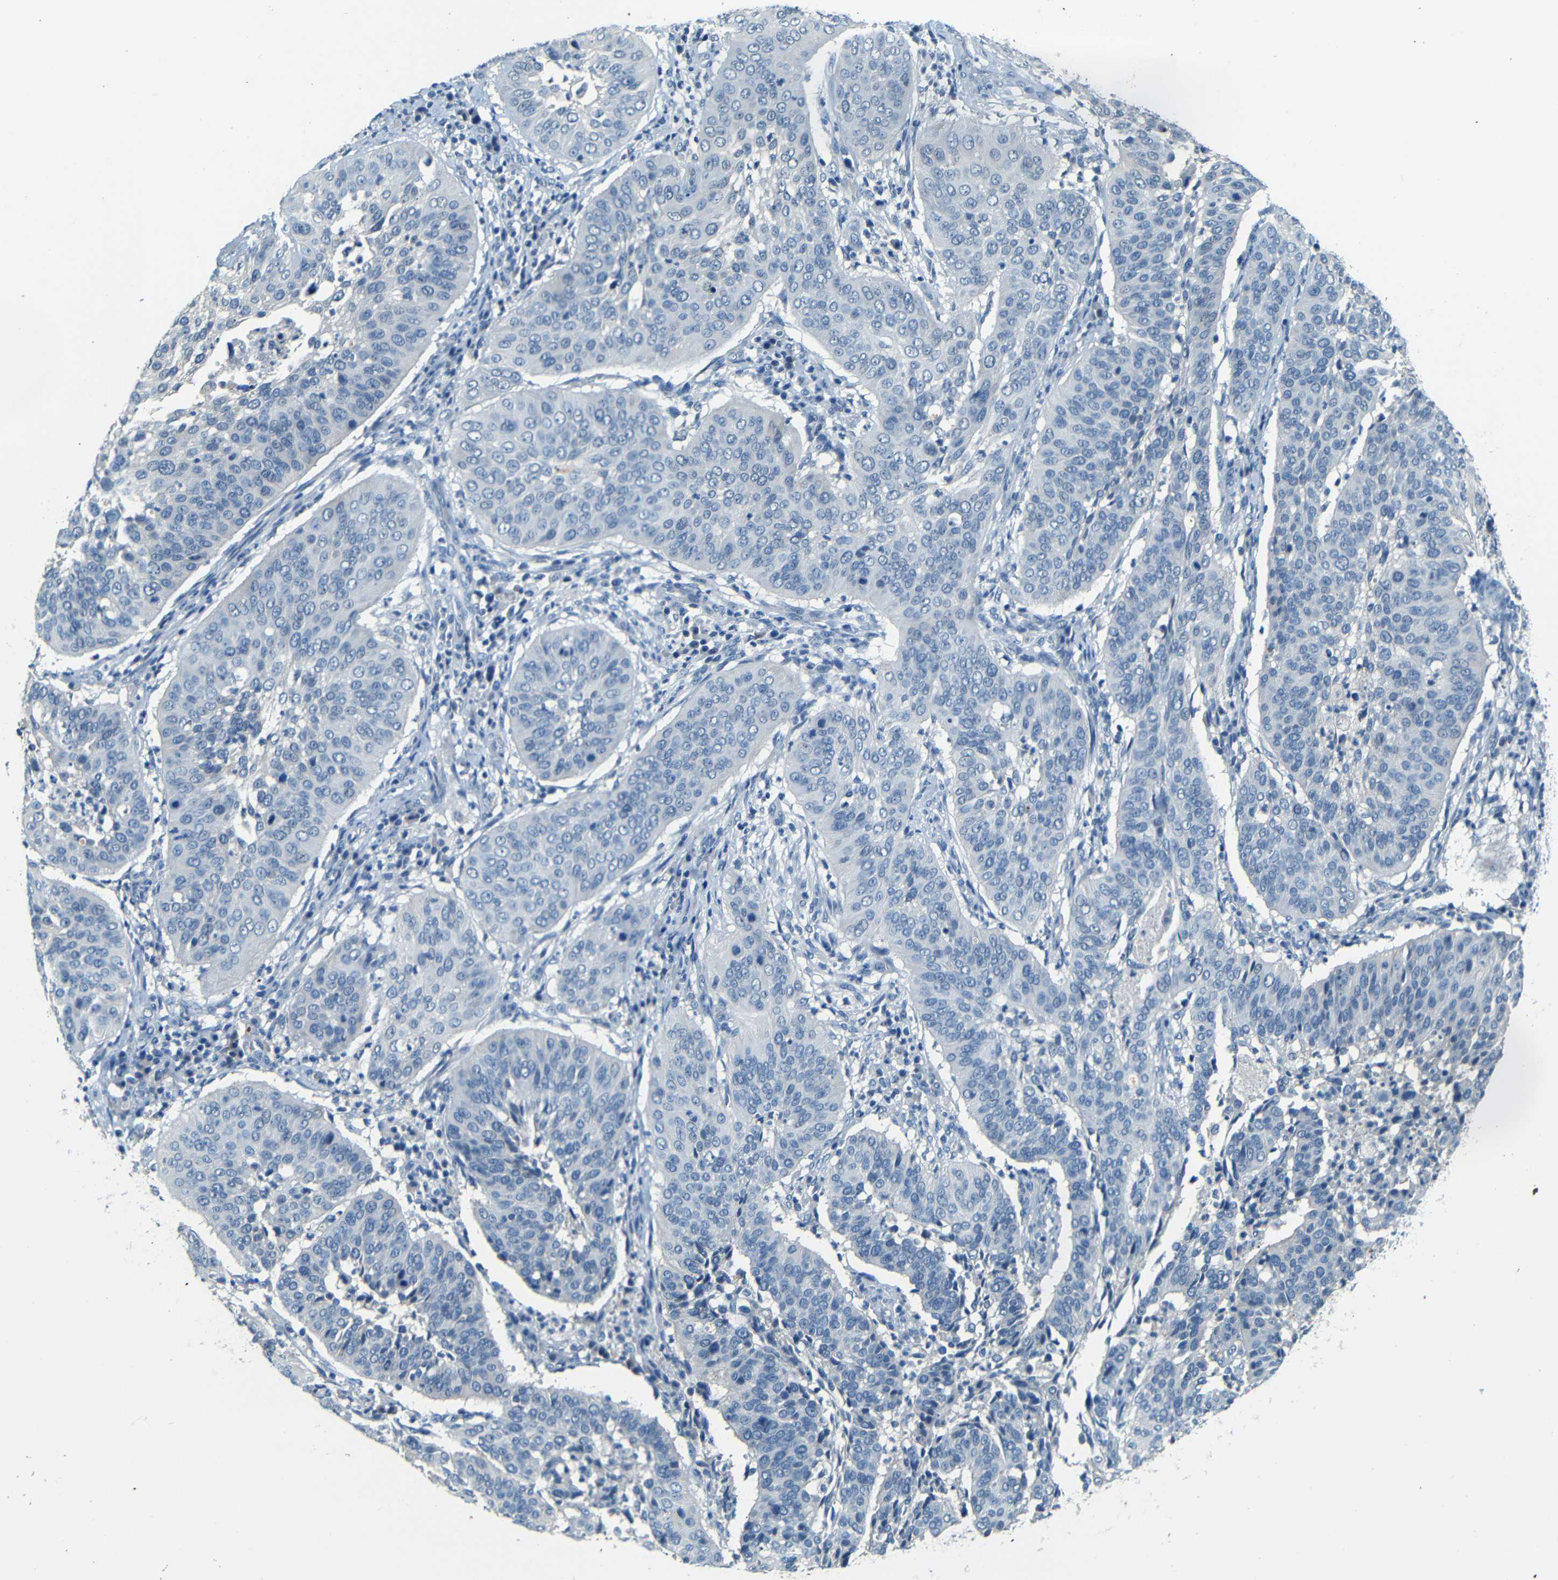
{"staining": {"intensity": "negative", "quantity": "none", "location": "none"}, "tissue": "cervical cancer", "cell_type": "Tumor cells", "image_type": "cancer", "snomed": [{"axis": "morphology", "description": "Normal tissue, NOS"}, {"axis": "morphology", "description": "Squamous cell carcinoma, NOS"}, {"axis": "topography", "description": "Cervix"}], "caption": "A high-resolution histopathology image shows IHC staining of cervical squamous cell carcinoma, which demonstrates no significant expression in tumor cells. (DAB immunohistochemistry (IHC) with hematoxylin counter stain).", "gene": "ZMAT1", "patient": {"sex": "female", "age": 39}}